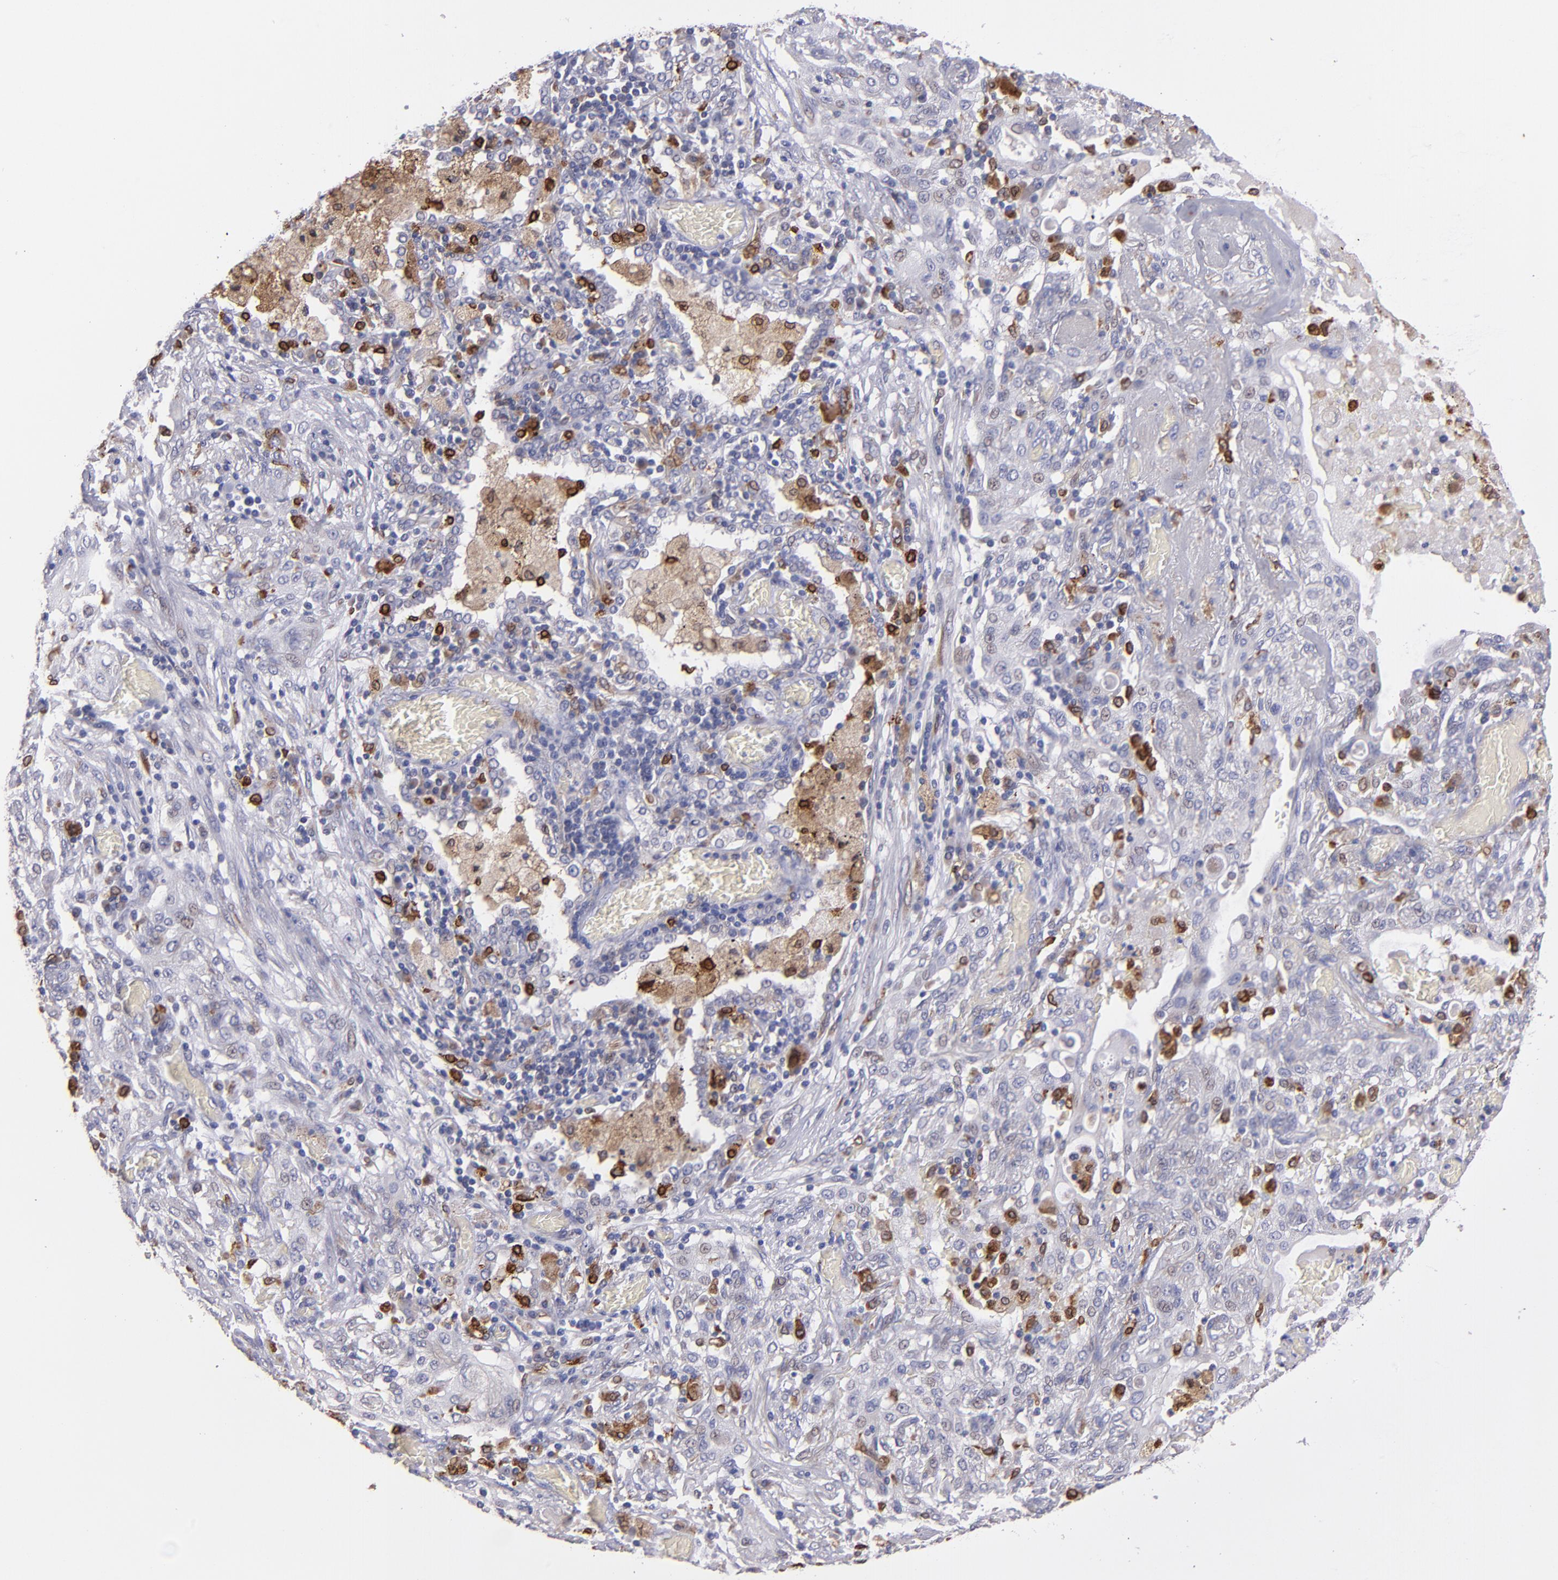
{"staining": {"intensity": "negative", "quantity": "none", "location": "none"}, "tissue": "lung cancer", "cell_type": "Tumor cells", "image_type": "cancer", "snomed": [{"axis": "morphology", "description": "Squamous cell carcinoma, NOS"}, {"axis": "topography", "description": "Lung"}], "caption": "Tumor cells show no significant staining in lung cancer. The staining was performed using DAB (3,3'-diaminobenzidine) to visualize the protein expression in brown, while the nuclei were stained in blue with hematoxylin (Magnification: 20x).", "gene": "PTGS1", "patient": {"sex": "female", "age": 47}}